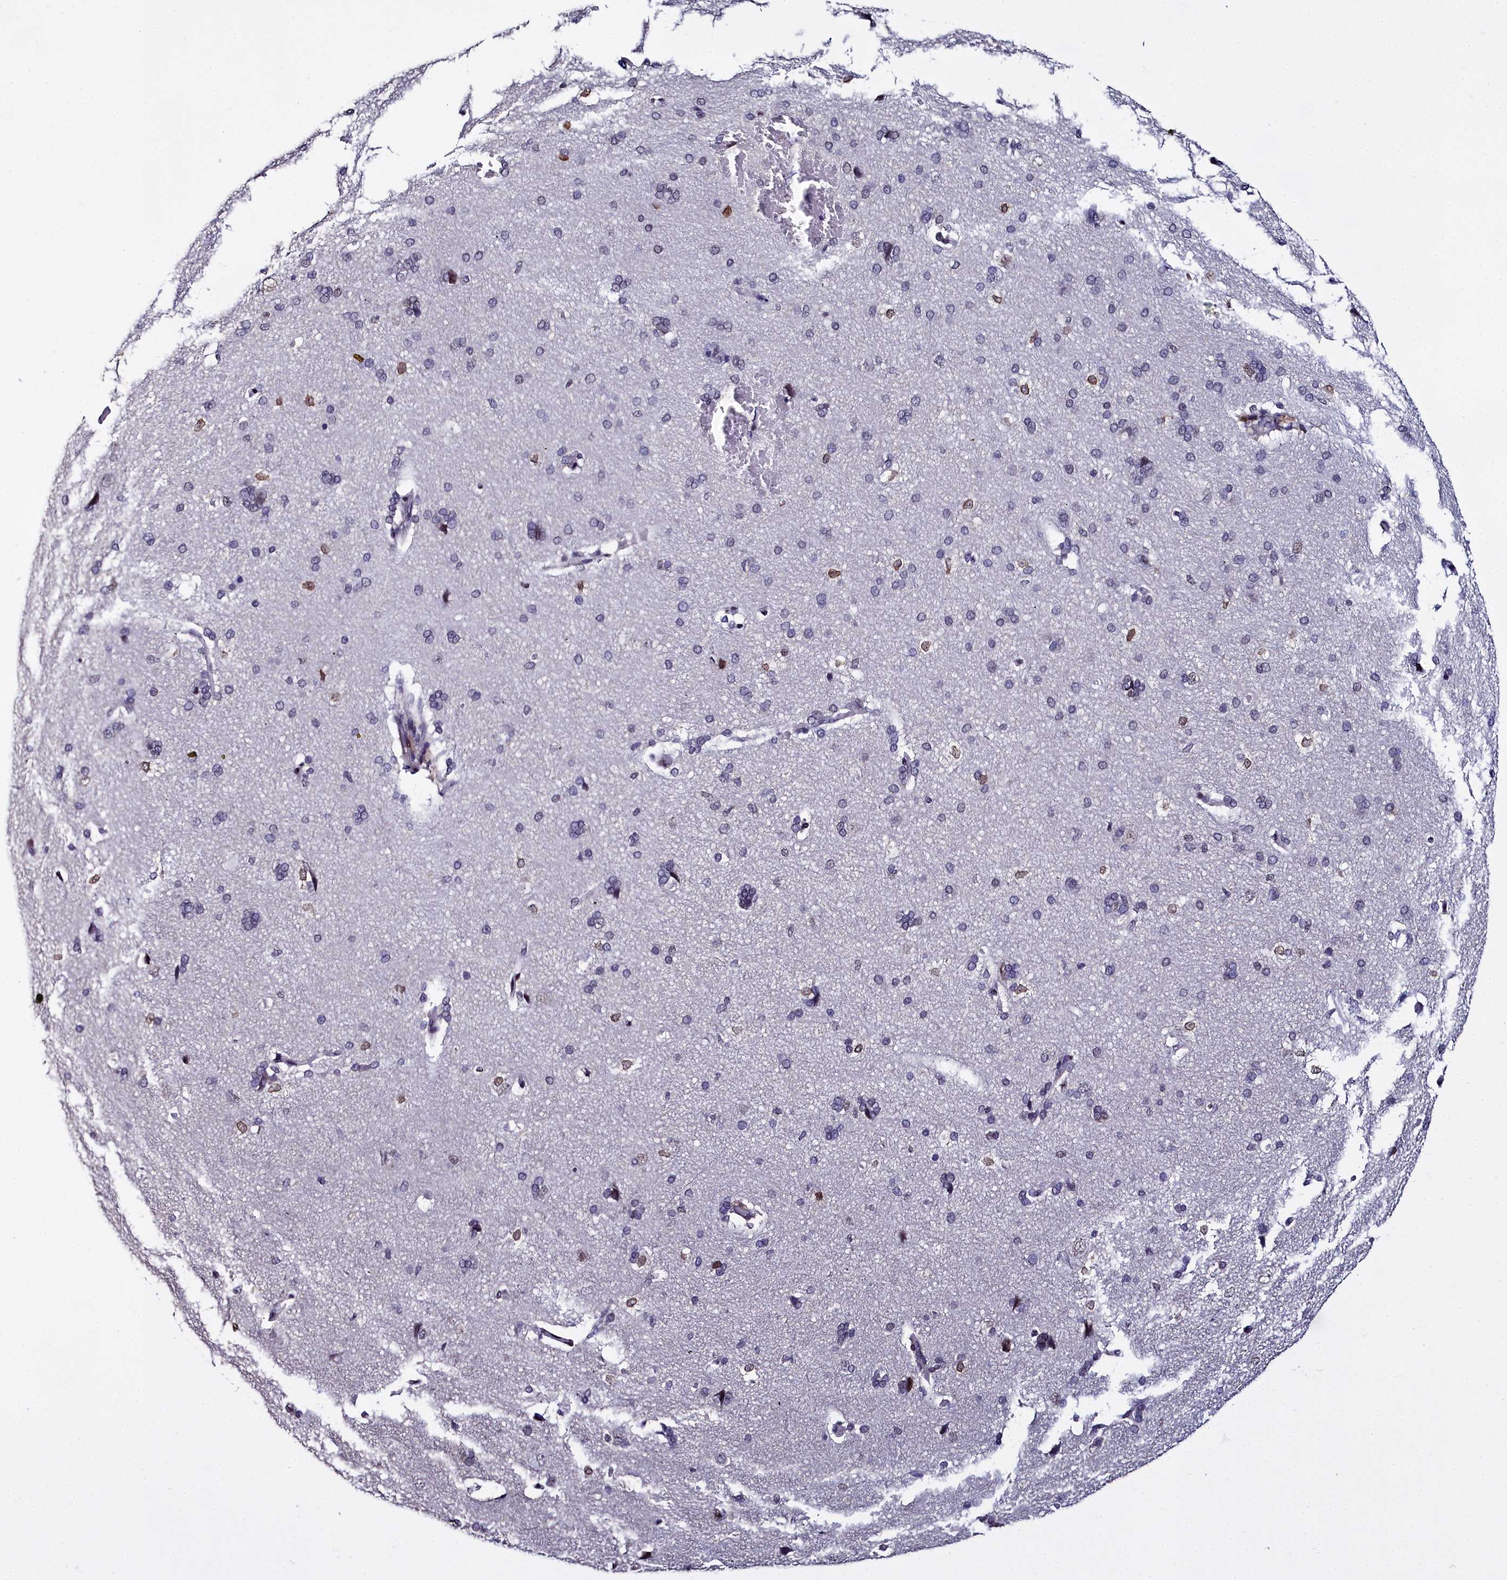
{"staining": {"intensity": "negative", "quantity": "none", "location": "none"}, "tissue": "cerebral cortex", "cell_type": "Endothelial cells", "image_type": "normal", "snomed": [{"axis": "morphology", "description": "Normal tissue, NOS"}, {"axis": "topography", "description": "Cerebral cortex"}], "caption": "This is an immunohistochemistry (IHC) histopathology image of benign cerebral cortex. There is no staining in endothelial cells.", "gene": "CCDC97", "patient": {"sex": "male", "age": 62}}